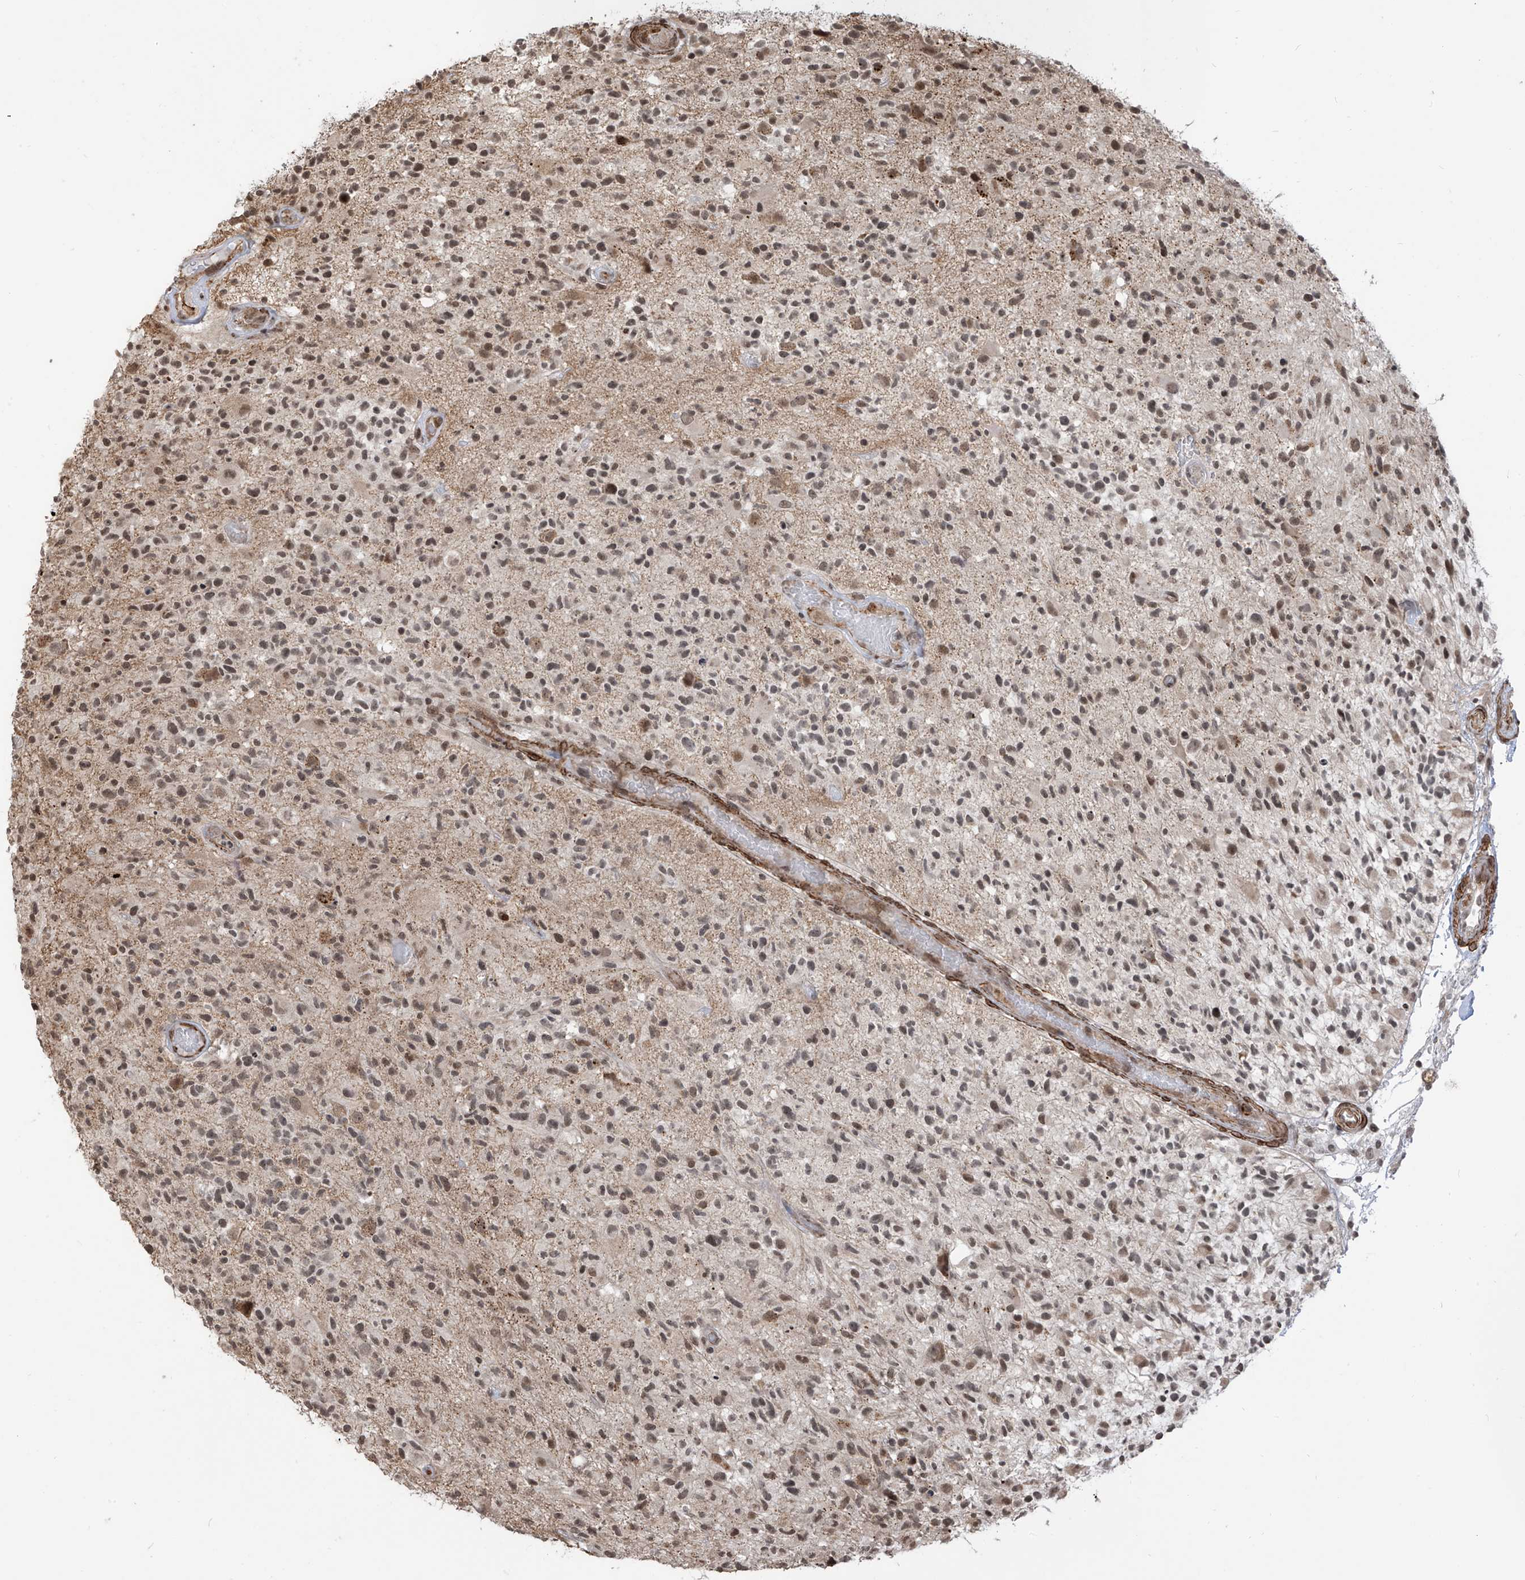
{"staining": {"intensity": "weak", "quantity": ">75%", "location": "nuclear"}, "tissue": "glioma", "cell_type": "Tumor cells", "image_type": "cancer", "snomed": [{"axis": "morphology", "description": "Glioma, malignant, High grade"}, {"axis": "morphology", "description": "Glioblastoma, NOS"}, {"axis": "topography", "description": "Brain"}], "caption": "Weak nuclear positivity for a protein is appreciated in approximately >75% of tumor cells of glioblastoma using immunohistochemistry.", "gene": "METAP1D", "patient": {"sex": "male", "age": 60}}